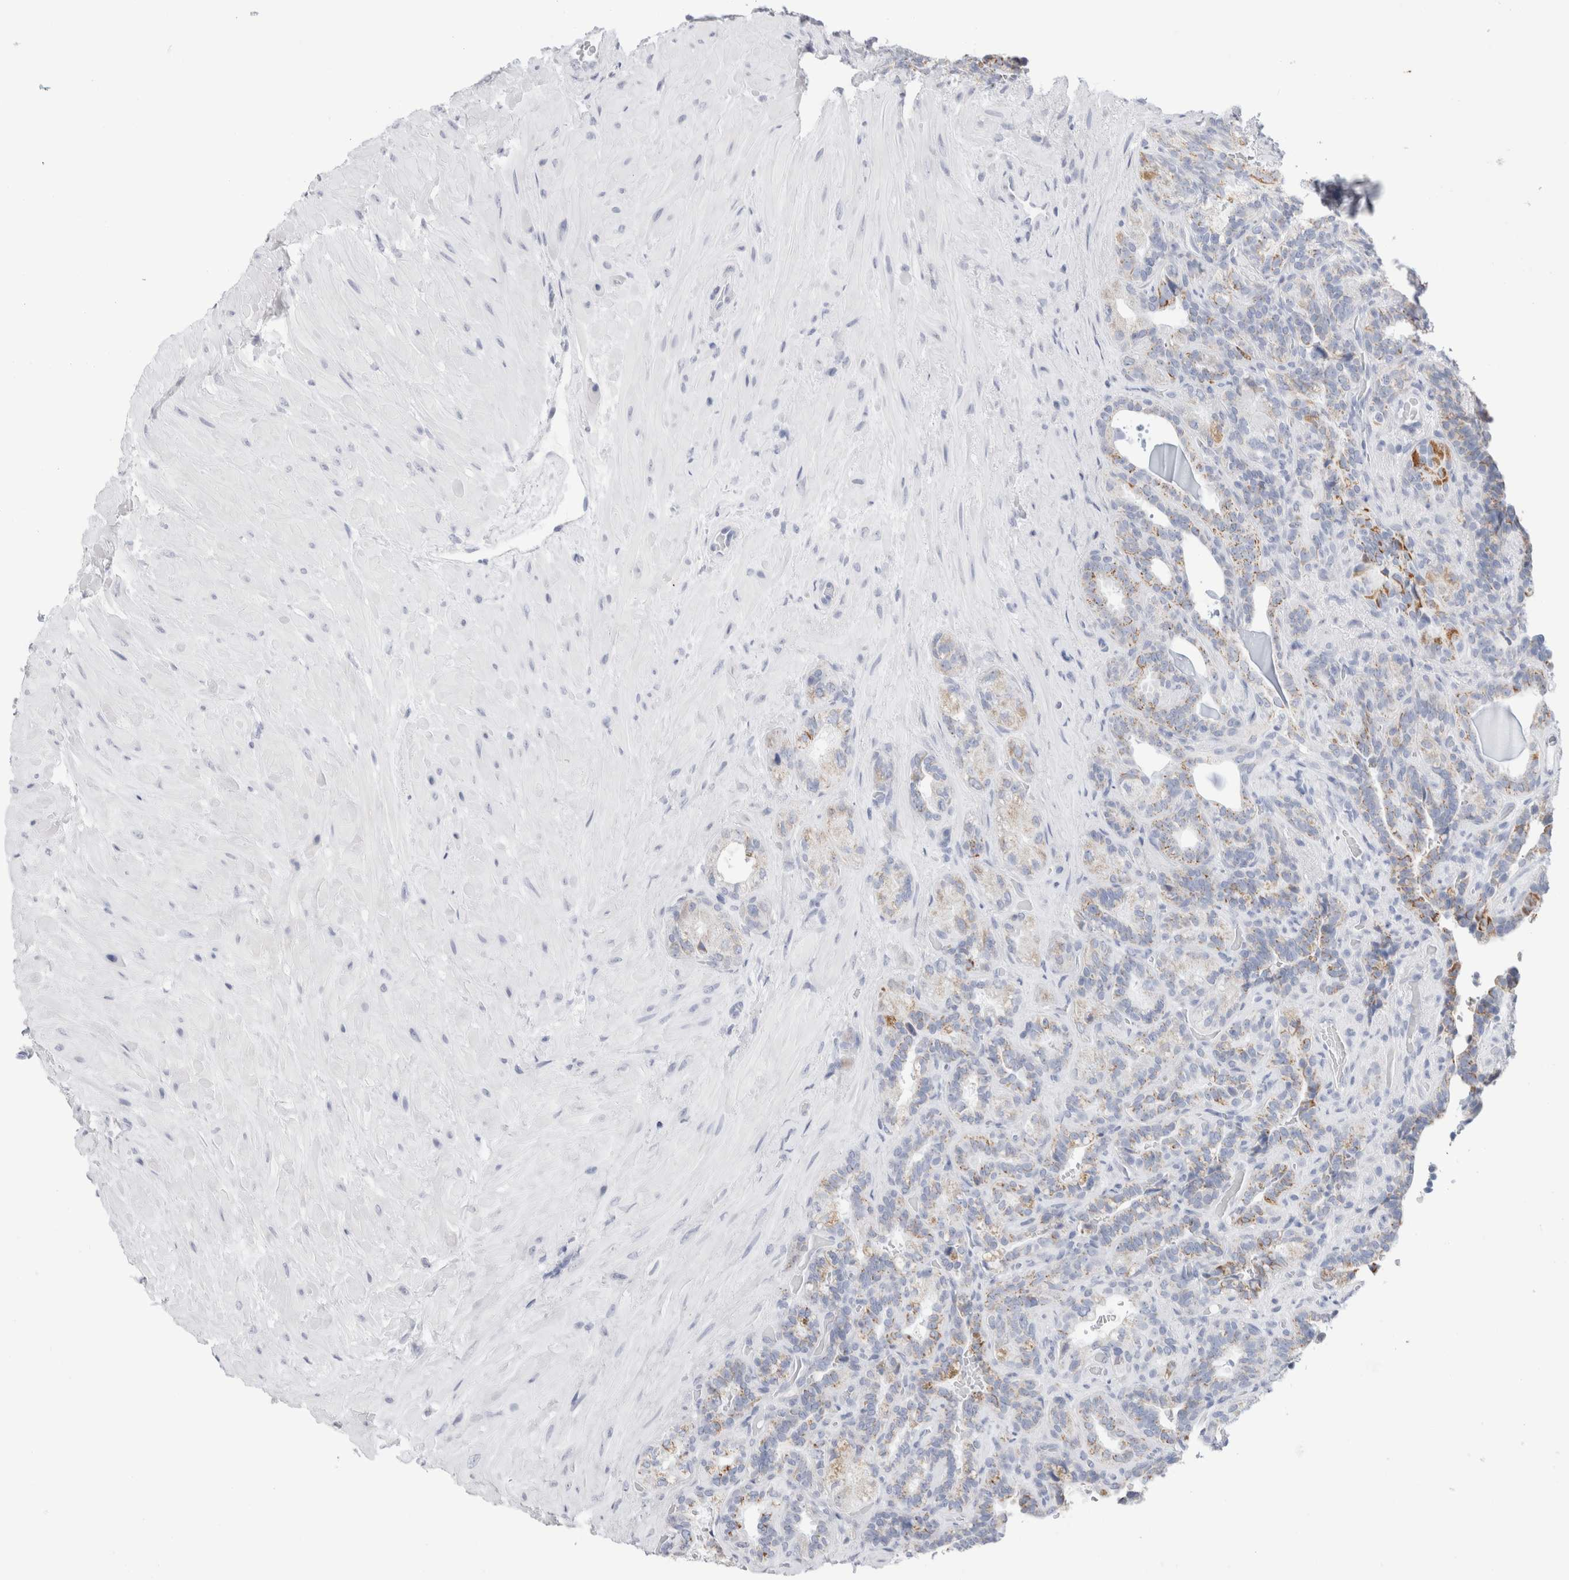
{"staining": {"intensity": "moderate", "quantity": "<25%", "location": "cytoplasmic/membranous"}, "tissue": "seminal vesicle", "cell_type": "Glandular cells", "image_type": "normal", "snomed": [{"axis": "morphology", "description": "Normal tissue, NOS"}, {"axis": "topography", "description": "Prostate"}, {"axis": "topography", "description": "Seminal veicle"}], "caption": "The histopathology image demonstrates a brown stain indicating the presence of a protein in the cytoplasmic/membranous of glandular cells in seminal vesicle. (DAB = brown stain, brightfield microscopy at high magnification).", "gene": "ECHDC2", "patient": {"sex": "male", "age": 67}}